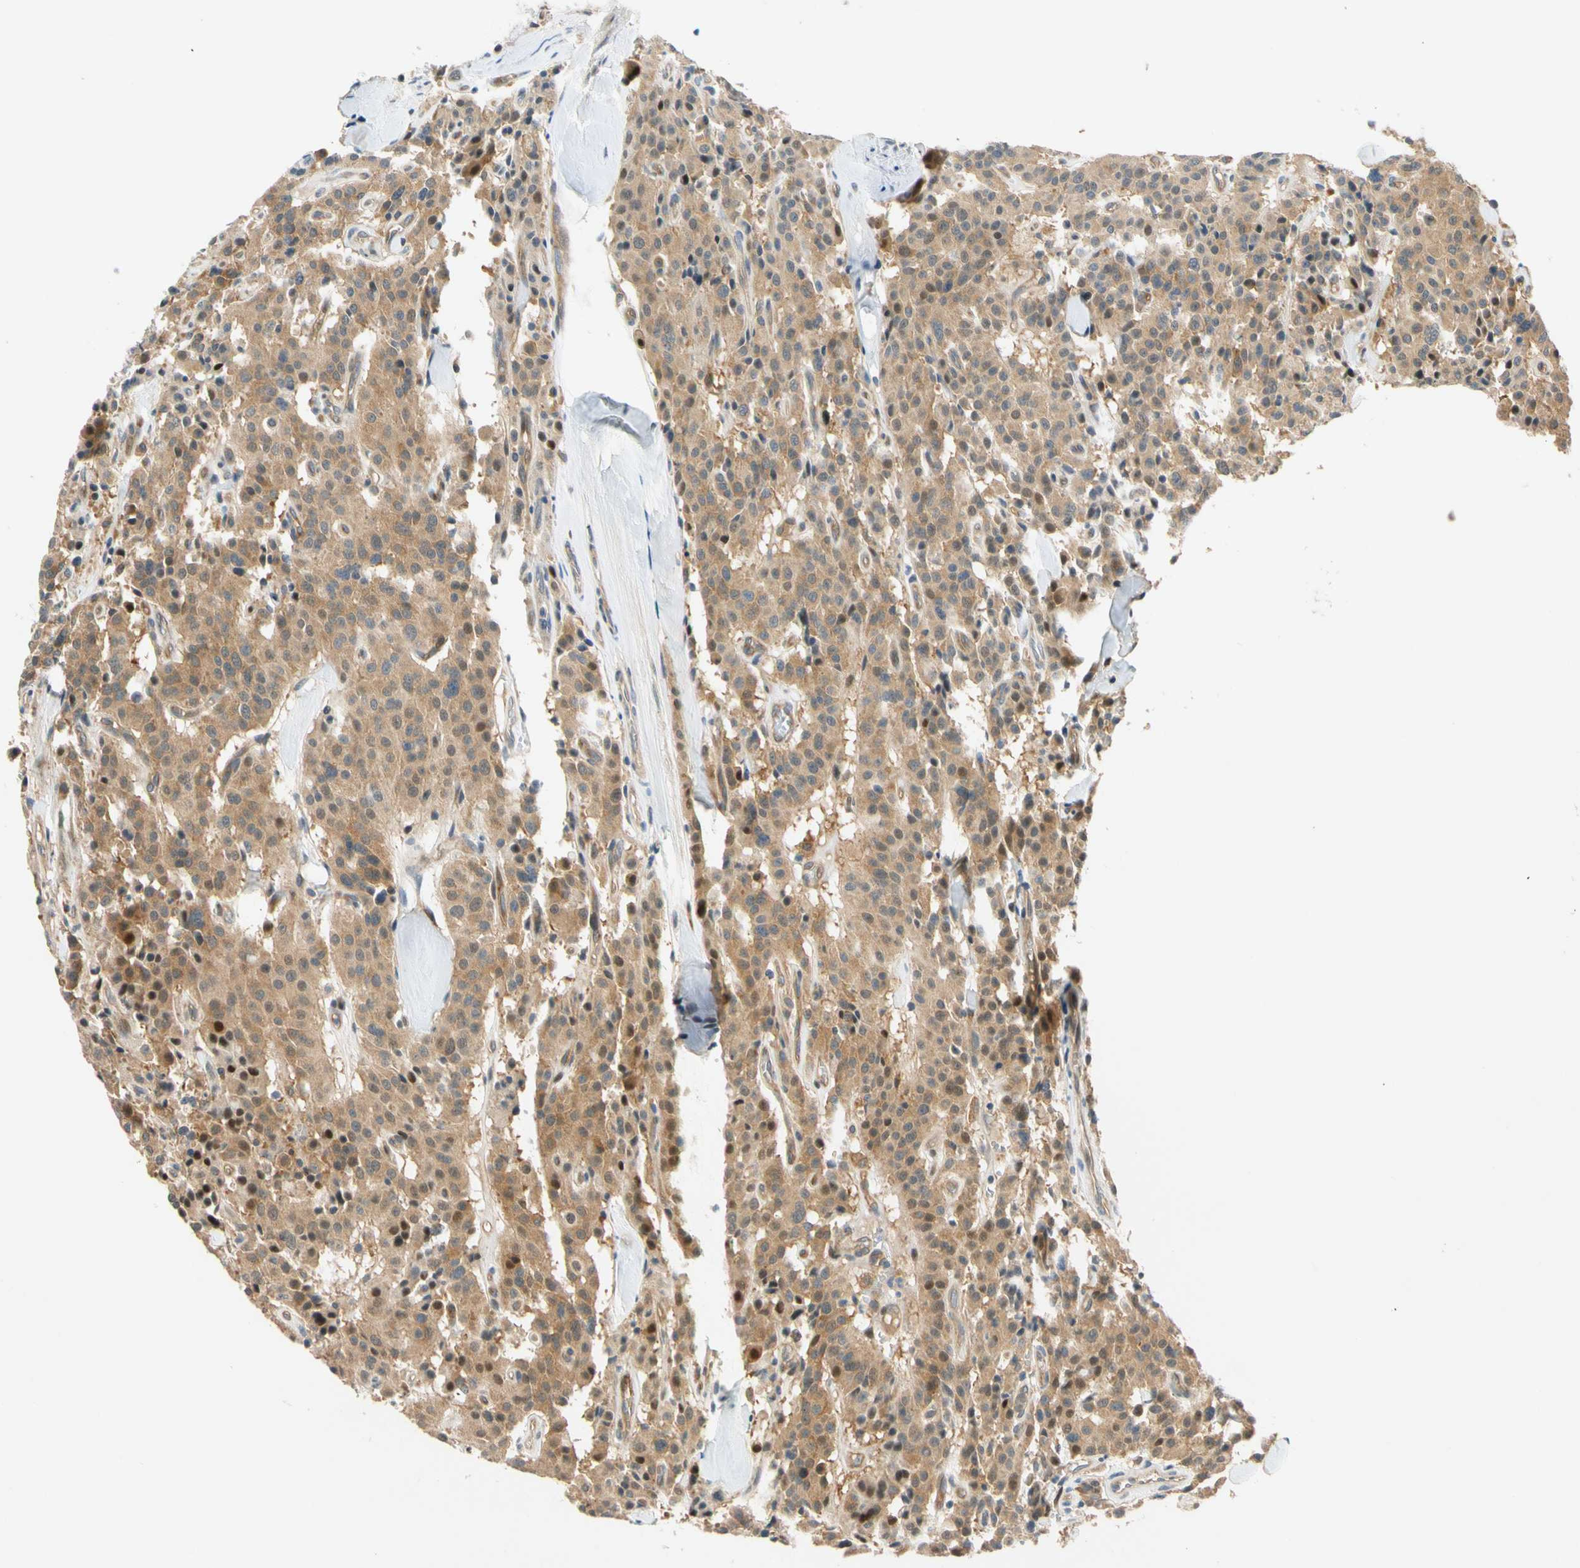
{"staining": {"intensity": "weak", "quantity": ">75%", "location": "cytoplasmic/membranous"}, "tissue": "carcinoid", "cell_type": "Tumor cells", "image_type": "cancer", "snomed": [{"axis": "morphology", "description": "Carcinoid, malignant, NOS"}, {"axis": "topography", "description": "Lung"}], "caption": "The immunohistochemical stain highlights weak cytoplasmic/membranous expression in tumor cells of carcinoid tissue.", "gene": "GATD1", "patient": {"sex": "male", "age": 30}}